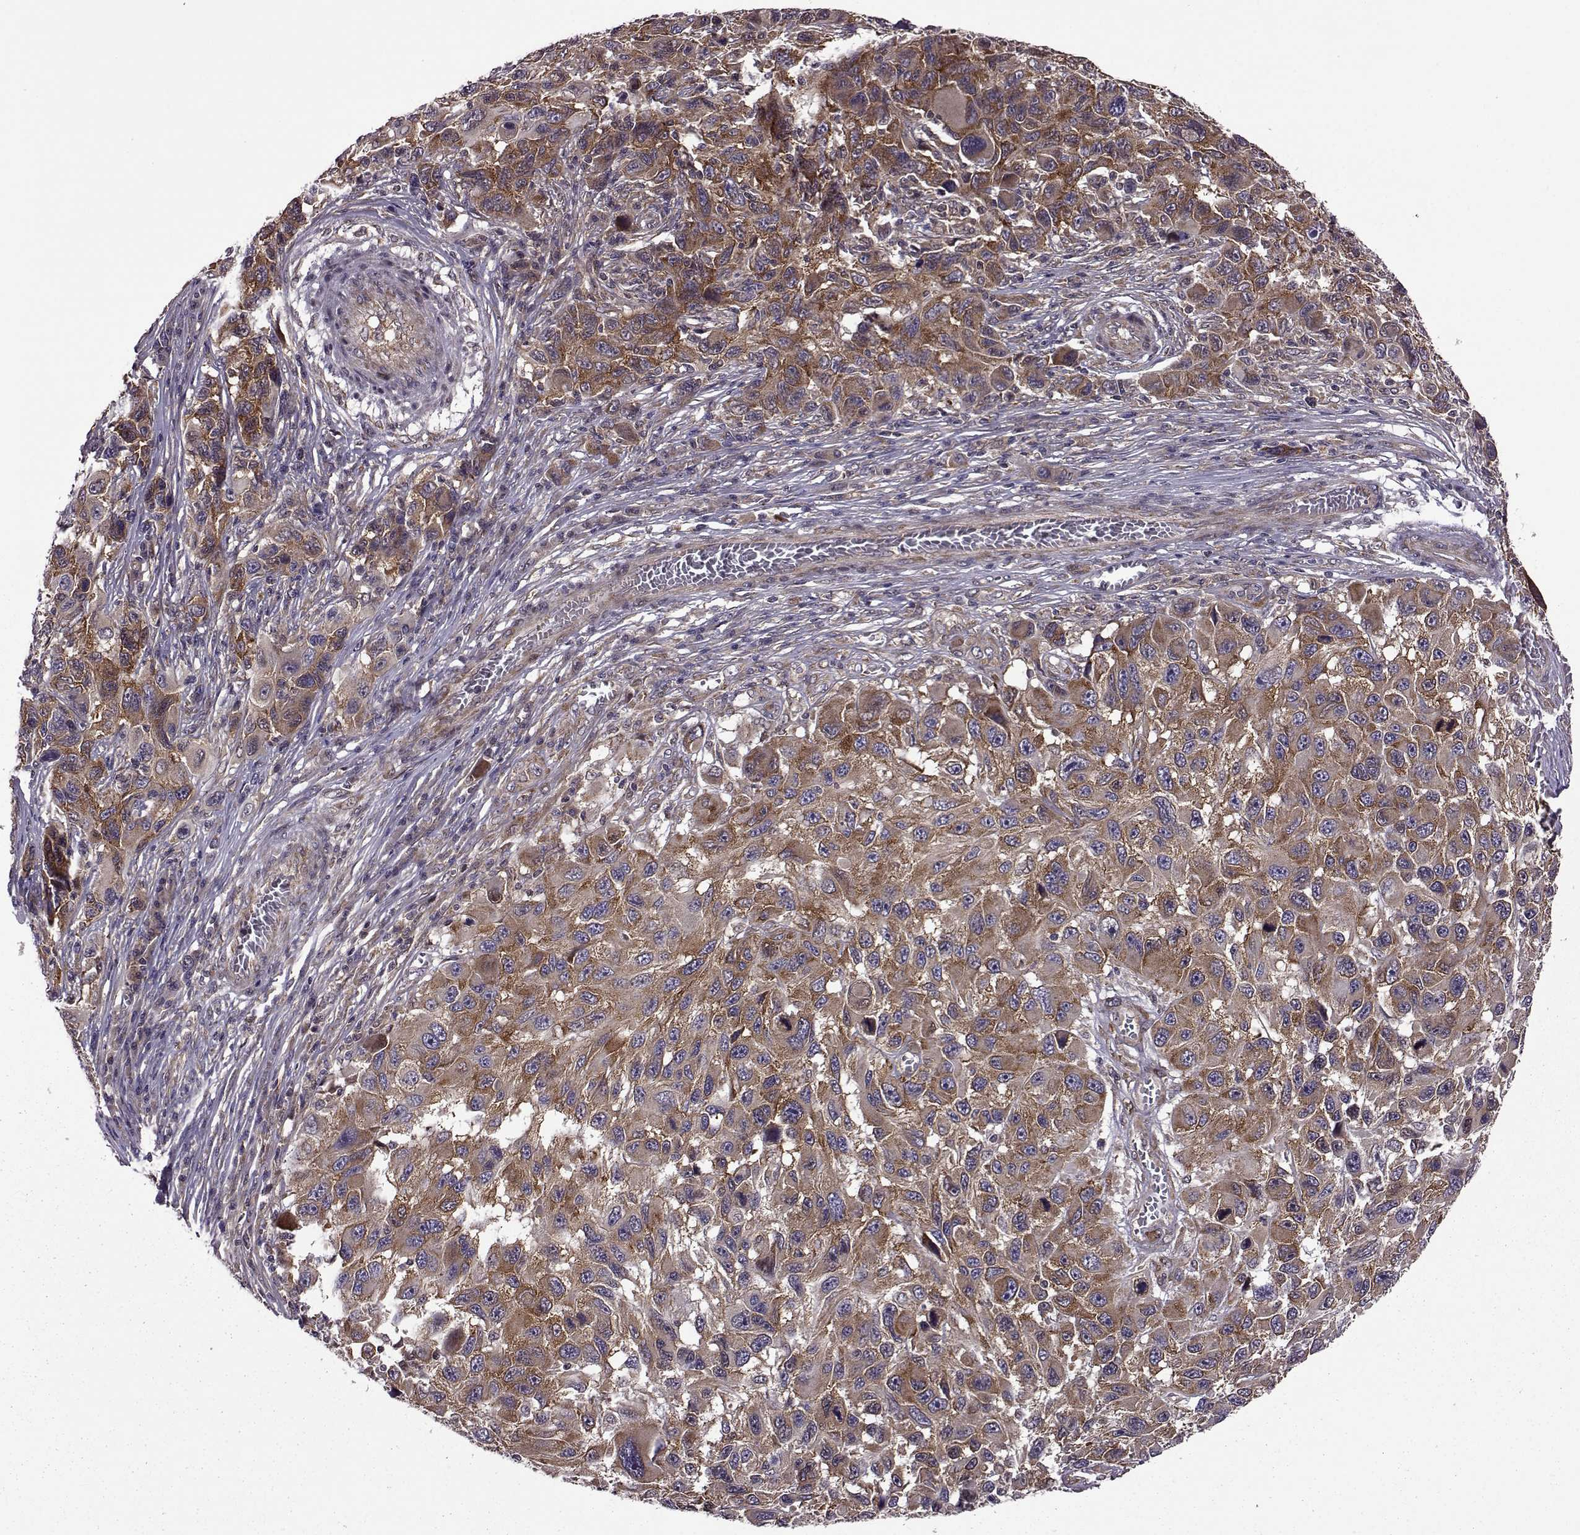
{"staining": {"intensity": "strong", "quantity": "25%-75%", "location": "cytoplasmic/membranous"}, "tissue": "melanoma", "cell_type": "Tumor cells", "image_type": "cancer", "snomed": [{"axis": "morphology", "description": "Malignant melanoma, NOS"}, {"axis": "topography", "description": "Skin"}], "caption": "Tumor cells display high levels of strong cytoplasmic/membranous staining in approximately 25%-75% of cells in melanoma.", "gene": "URI1", "patient": {"sex": "male", "age": 53}}